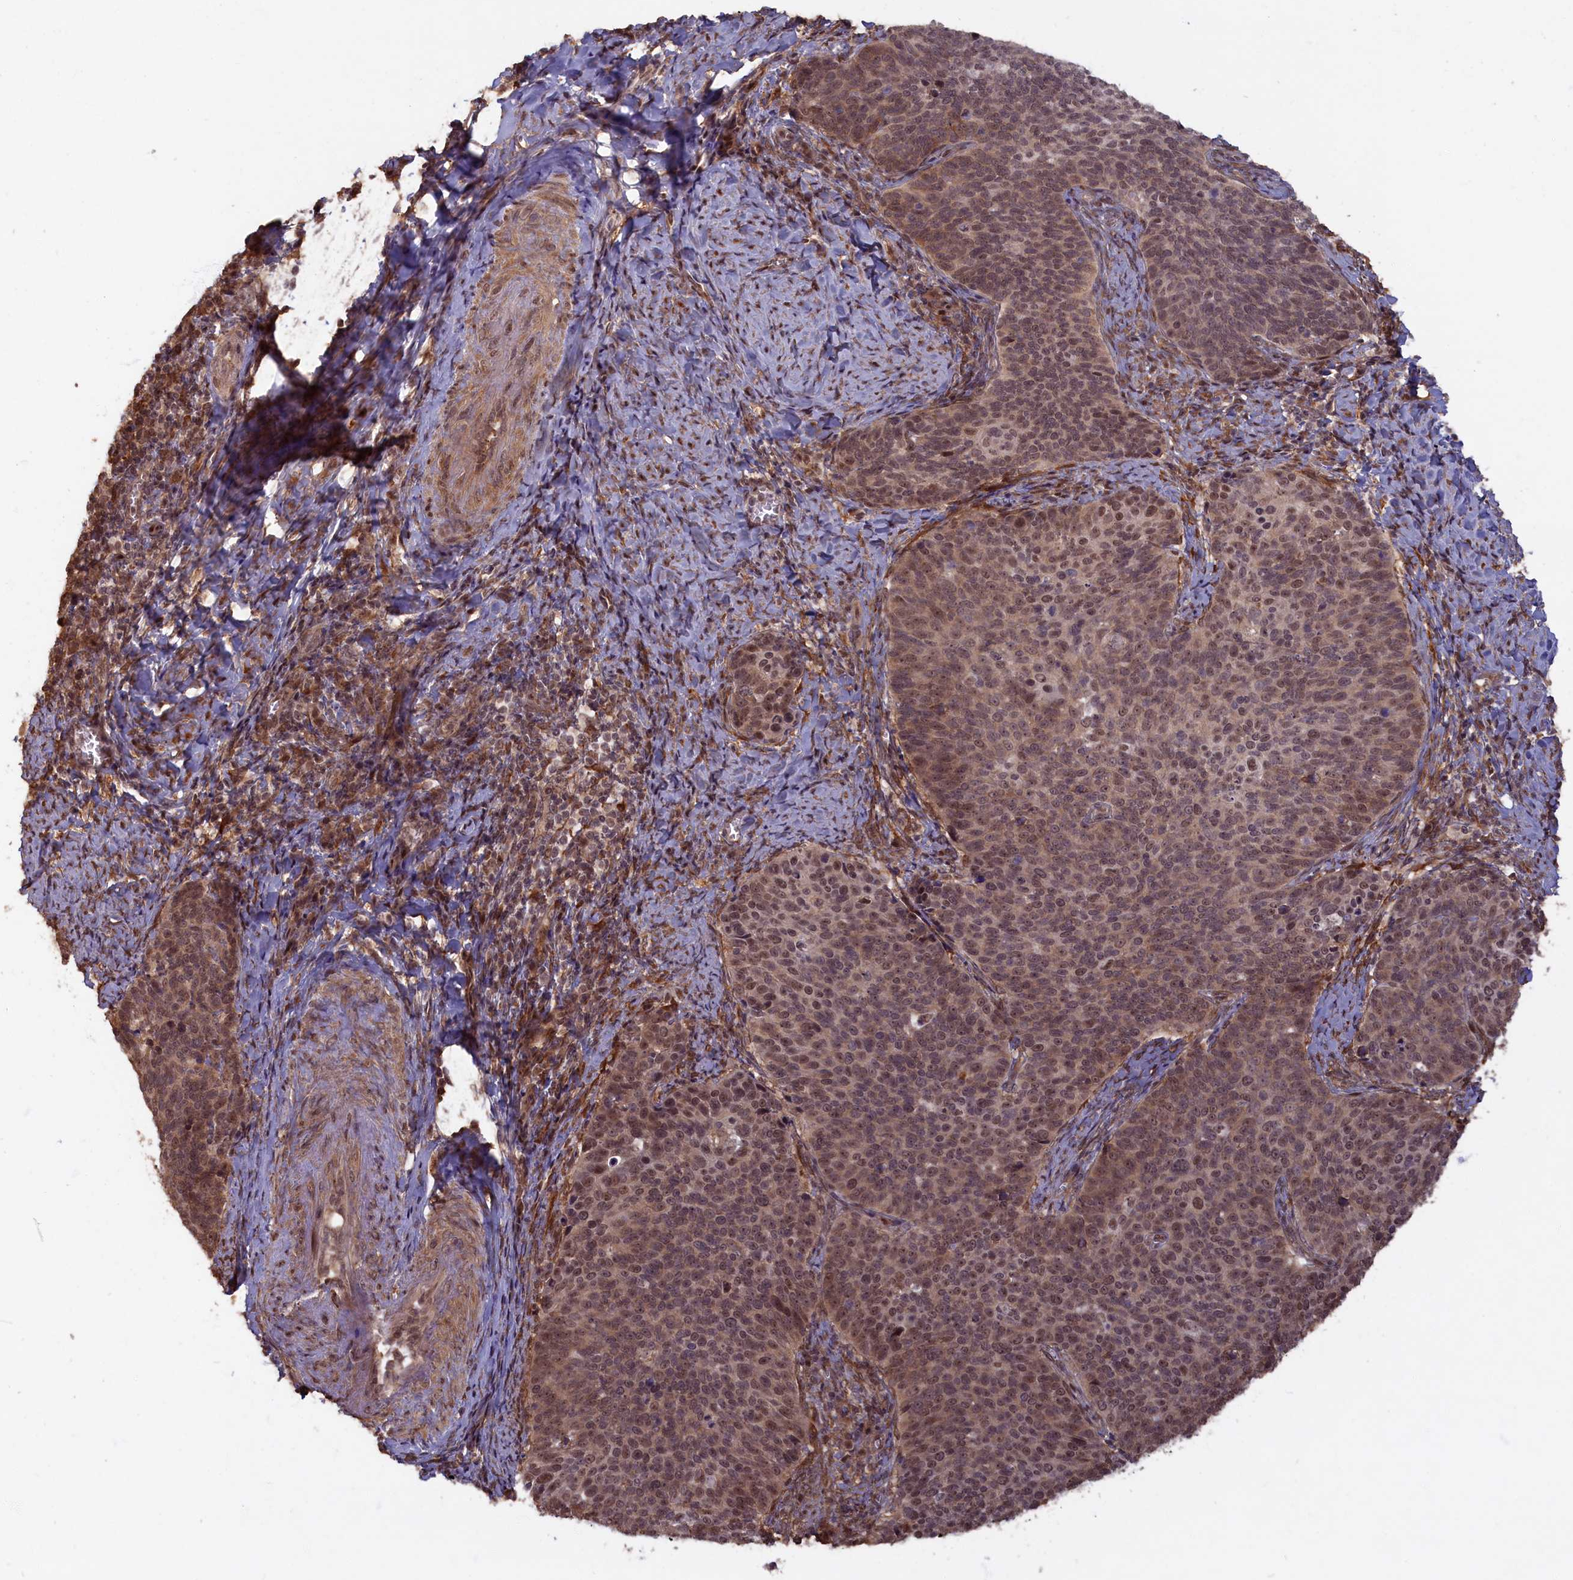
{"staining": {"intensity": "moderate", "quantity": ">75%", "location": "cytoplasmic/membranous,nuclear"}, "tissue": "cervical cancer", "cell_type": "Tumor cells", "image_type": "cancer", "snomed": [{"axis": "morphology", "description": "Normal tissue, NOS"}, {"axis": "morphology", "description": "Squamous cell carcinoma, NOS"}, {"axis": "topography", "description": "Cervix"}], "caption": "A brown stain shows moderate cytoplasmic/membranous and nuclear positivity of a protein in human cervical cancer (squamous cell carcinoma) tumor cells.", "gene": "HIF3A", "patient": {"sex": "female", "age": 39}}